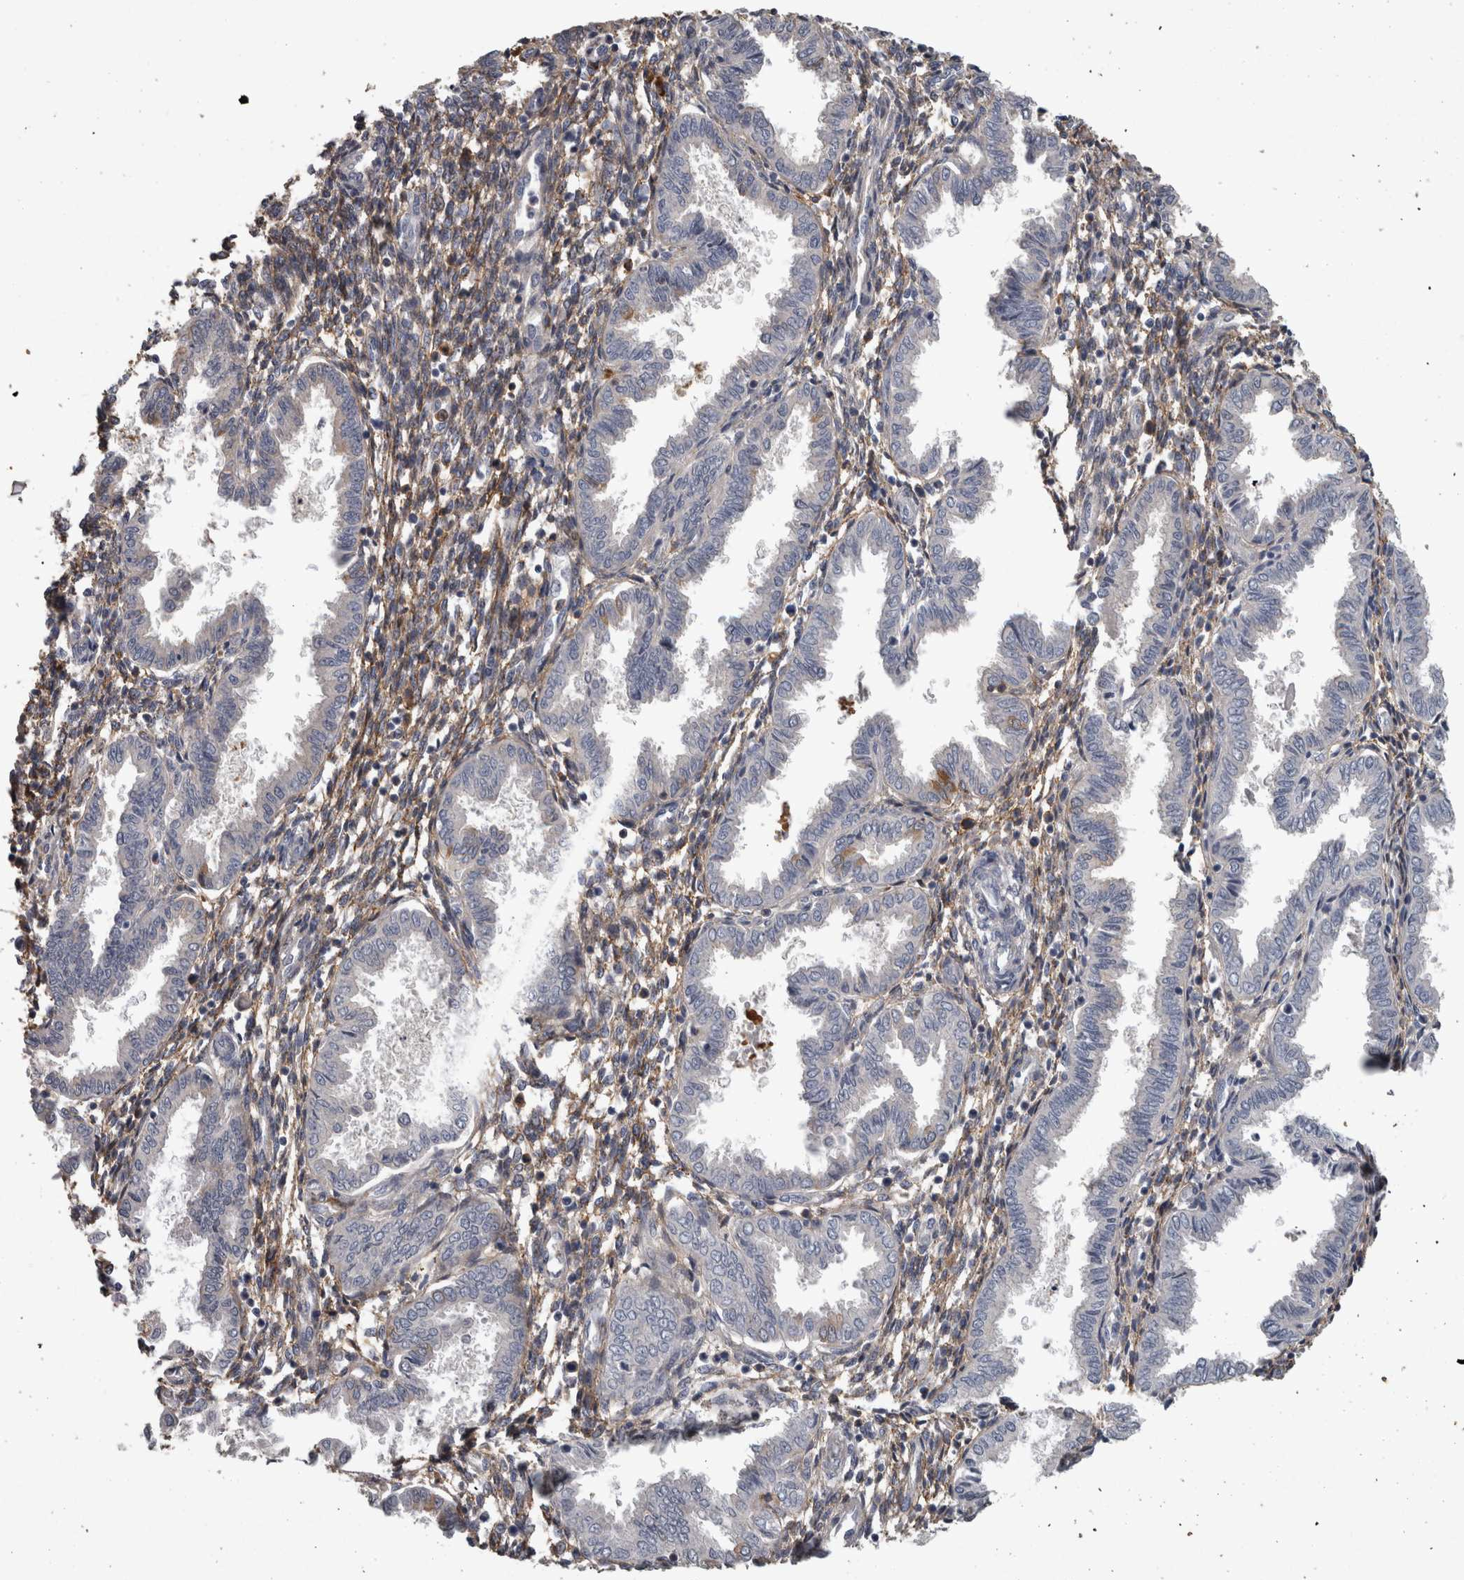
{"staining": {"intensity": "negative", "quantity": "none", "location": "none"}, "tissue": "endometrium", "cell_type": "Cells in endometrial stroma", "image_type": "normal", "snomed": [{"axis": "morphology", "description": "Normal tissue, NOS"}, {"axis": "topography", "description": "Endometrium"}], "caption": "High magnification brightfield microscopy of unremarkable endometrium stained with DAB (brown) and counterstained with hematoxylin (blue): cells in endometrial stroma show no significant staining.", "gene": "EFEMP2", "patient": {"sex": "female", "age": 33}}